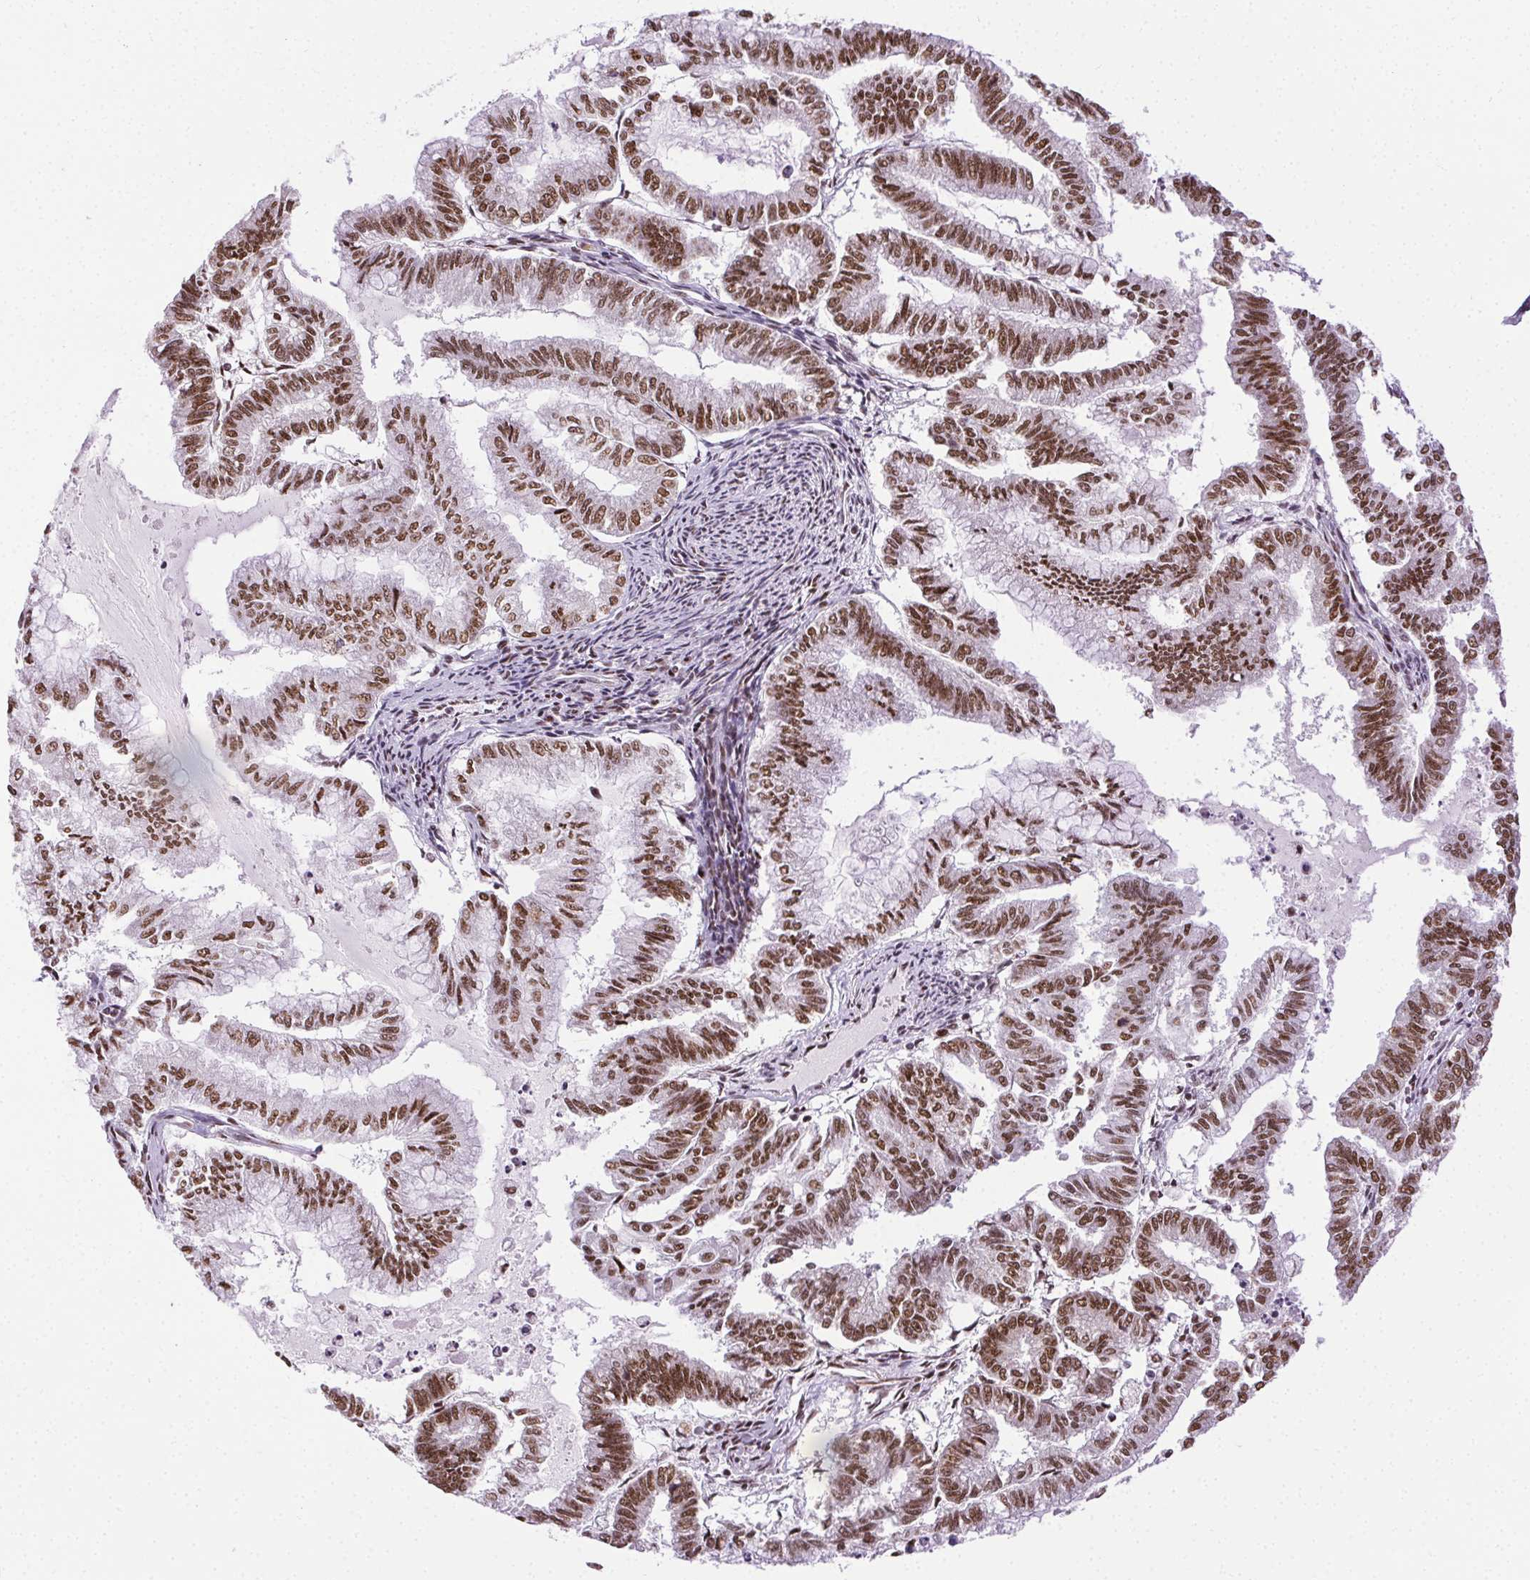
{"staining": {"intensity": "strong", "quantity": ">75%", "location": "nuclear"}, "tissue": "endometrial cancer", "cell_type": "Tumor cells", "image_type": "cancer", "snomed": [{"axis": "morphology", "description": "Adenocarcinoma, NOS"}, {"axis": "topography", "description": "Endometrium"}], "caption": "An IHC image of tumor tissue is shown. Protein staining in brown shows strong nuclear positivity in adenocarcinoma (endometrial) within tumor cells. (brown staining indicates protein expression, while blue staining denotes nuclei).", "gene": "TRA2B", "patient": {"sex": "female", "age": 79}}